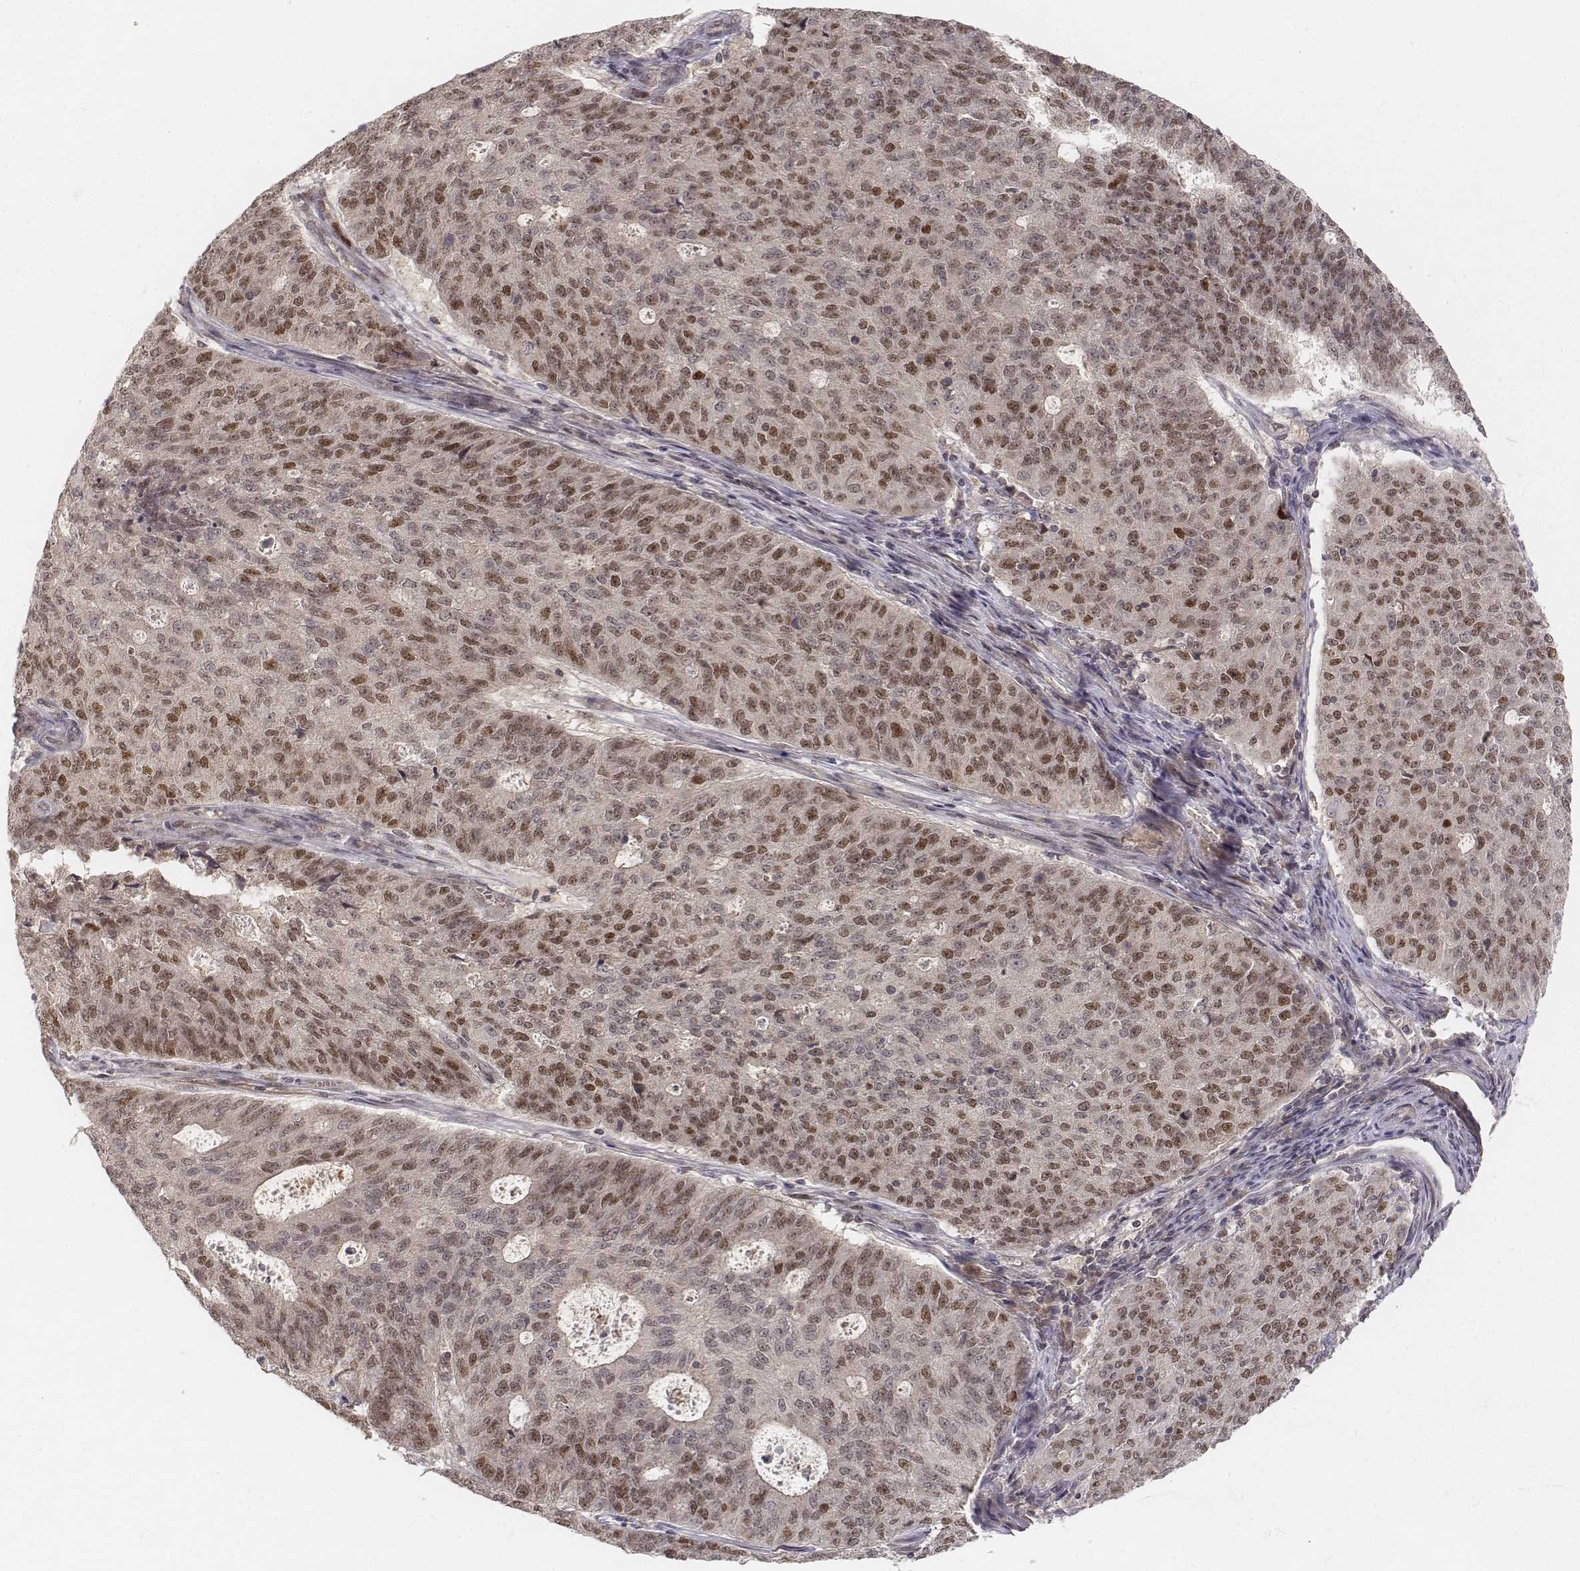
{"staining": {"intensity": "moderate", "quantity": ">75%", "location": "nuclear"}, "tissue": "endometrial cancer", "cell_type": "Tumor cells", "image_type": "cancer", "snomed": [{"axis": "morphology", "description": "Adenocarcinoma, NOS"}, {"axis": "topography", "description": "Endometrium"}], "caption": "Human endometrial cancer stained with a brown dye shows moderate nuclear positive positivity in about >75% of tumor cells.", "gene": "FANCD2", "patient": {"sex": "female", "age": 82}}